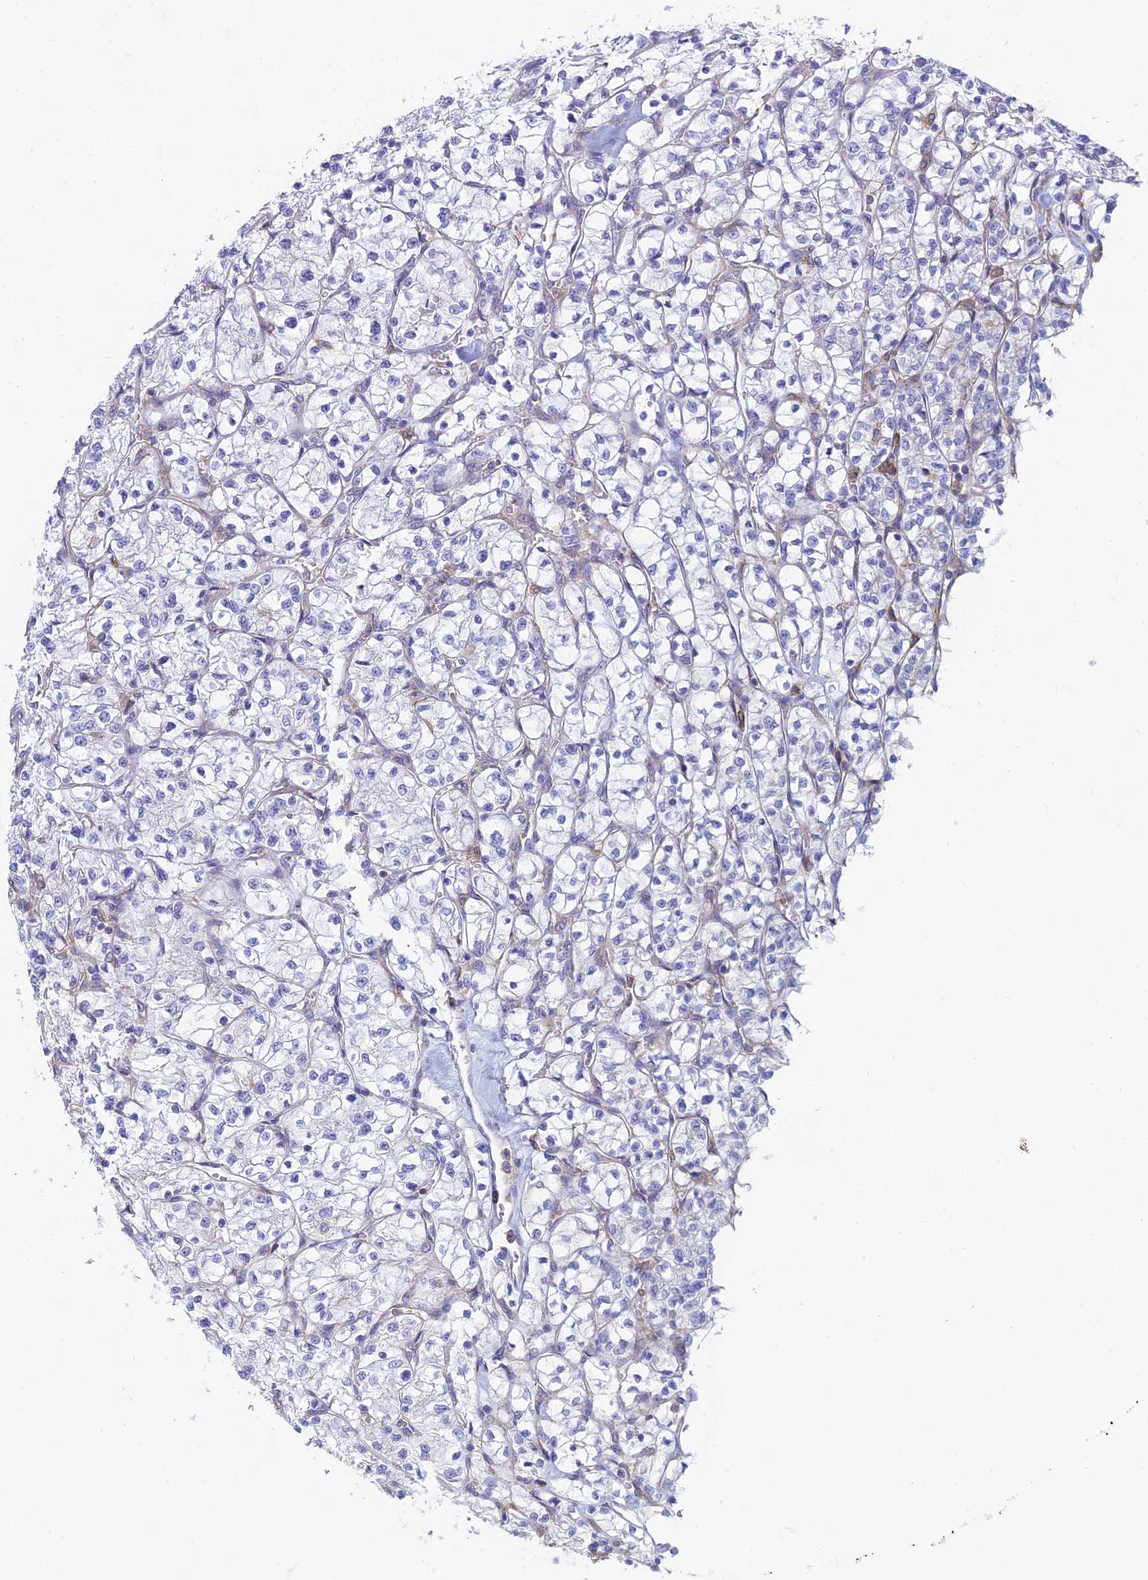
{"staining": {"intensity": "negative", "quantity": "none", "location": "none"}, "tissue": "renal cancer", "cell_type": "Tumor cells", "image_type": "cancer", "snomed": [{"axis": "morphology", "description": "Adenocarcinoma, NOS"}, {"axis": "topography", "description": "Kidney"}], "caption": "This is an IHC photomicrograph of human adenocarcinoma (renal). There is no staining in tumor cells.", "gene": "STRN4", "patient": {"sex": "female", "age": 64}}